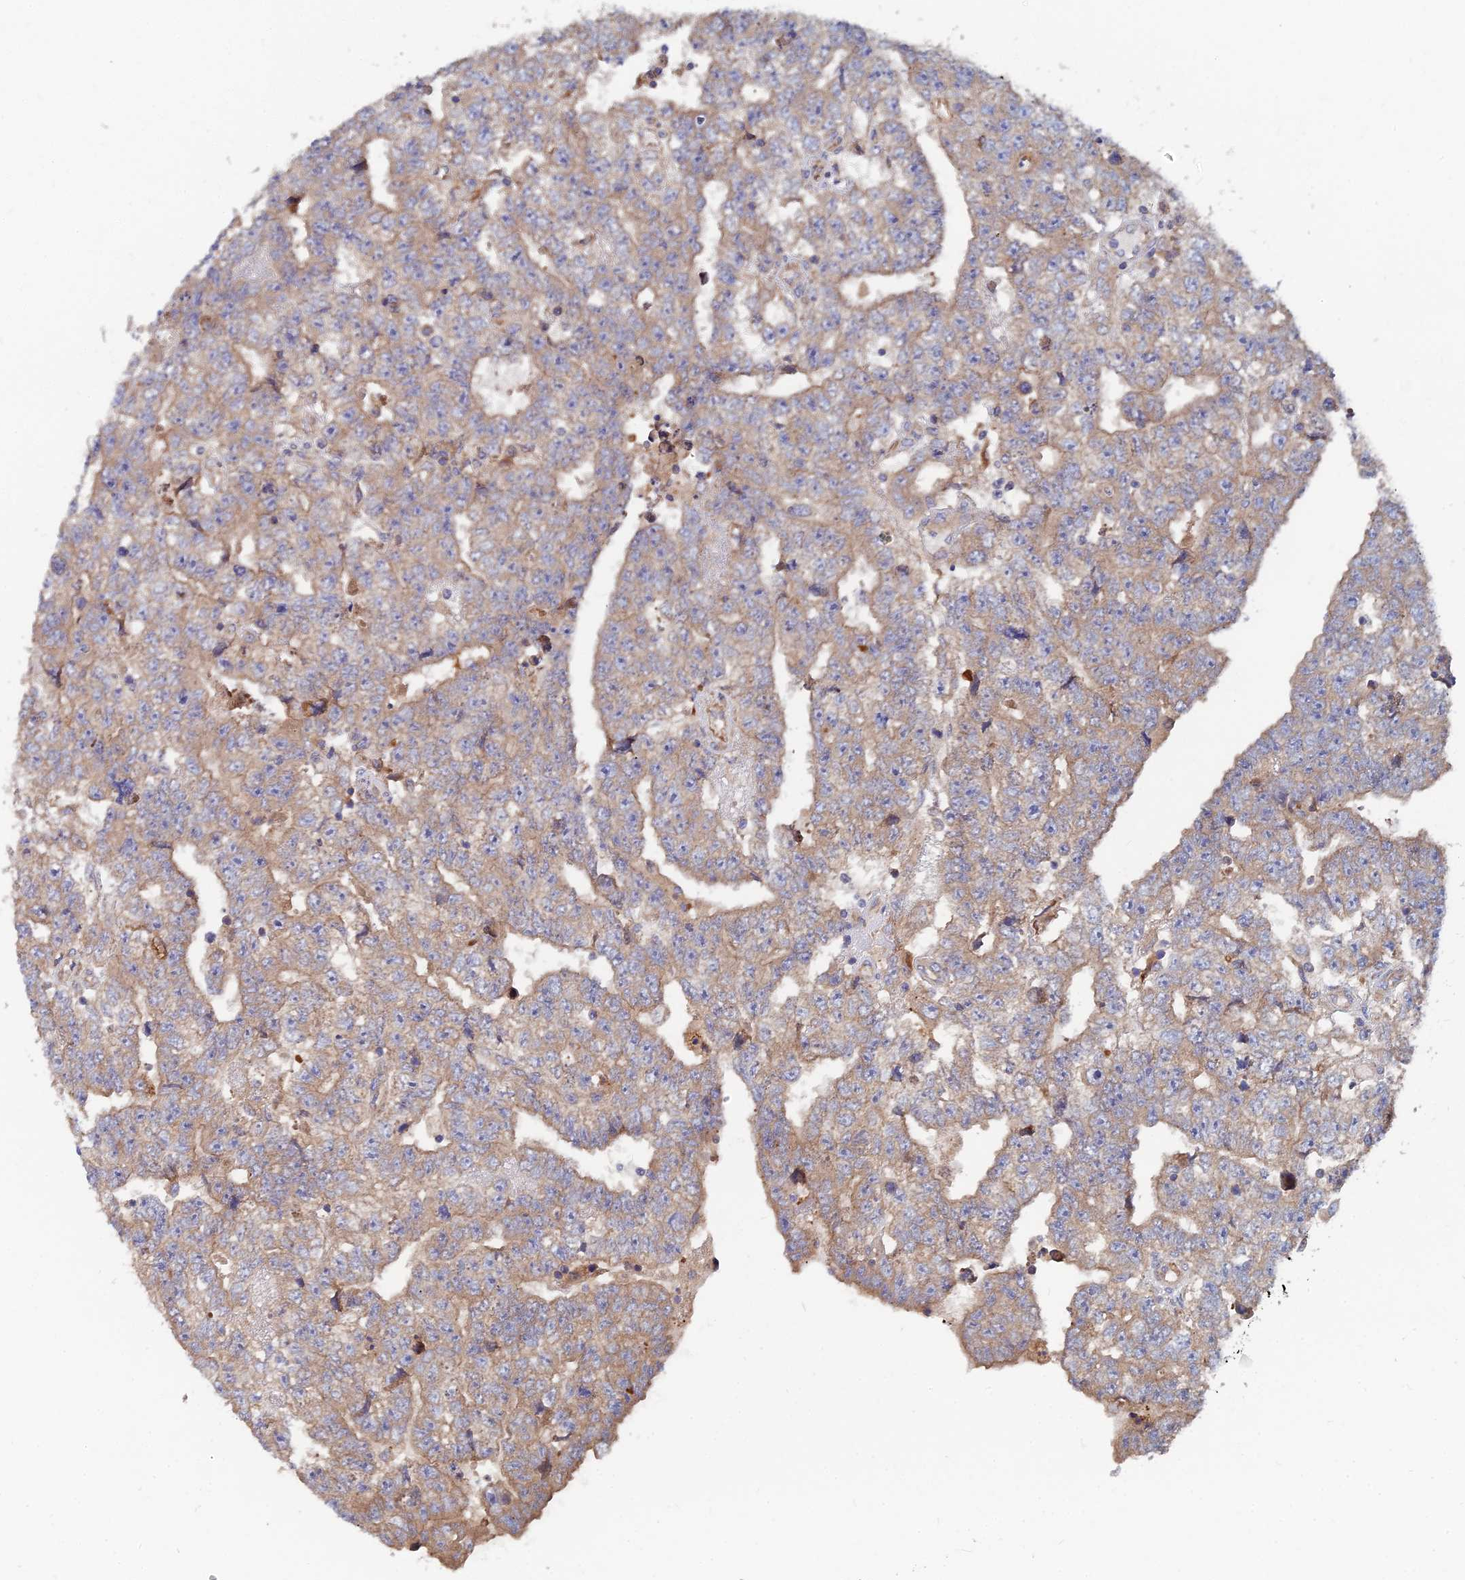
{"staining": {"intensity": "weak", "quantity": ">75%", "location": "cytoplasmic/membranous"}, "tissue": "testis cancer", "cell_type": "Tumor cells", "image_type": "cancer", "snomed": [{"axis": "morphology", "description": "Carcinoma, Embryonal, NOS"}, {"axis": "topography", "description": "Testis"}], "caption": "Immunohistochemical staining of testis embryonal carcinoma displays low levels of weak cytoplasmic/membranous staining in about >75% of tumor cells. (IHC, brightfield microscopy, high magnification).", "gene": "CCZ1", "patient": {"sex": "male", "age": 25}}